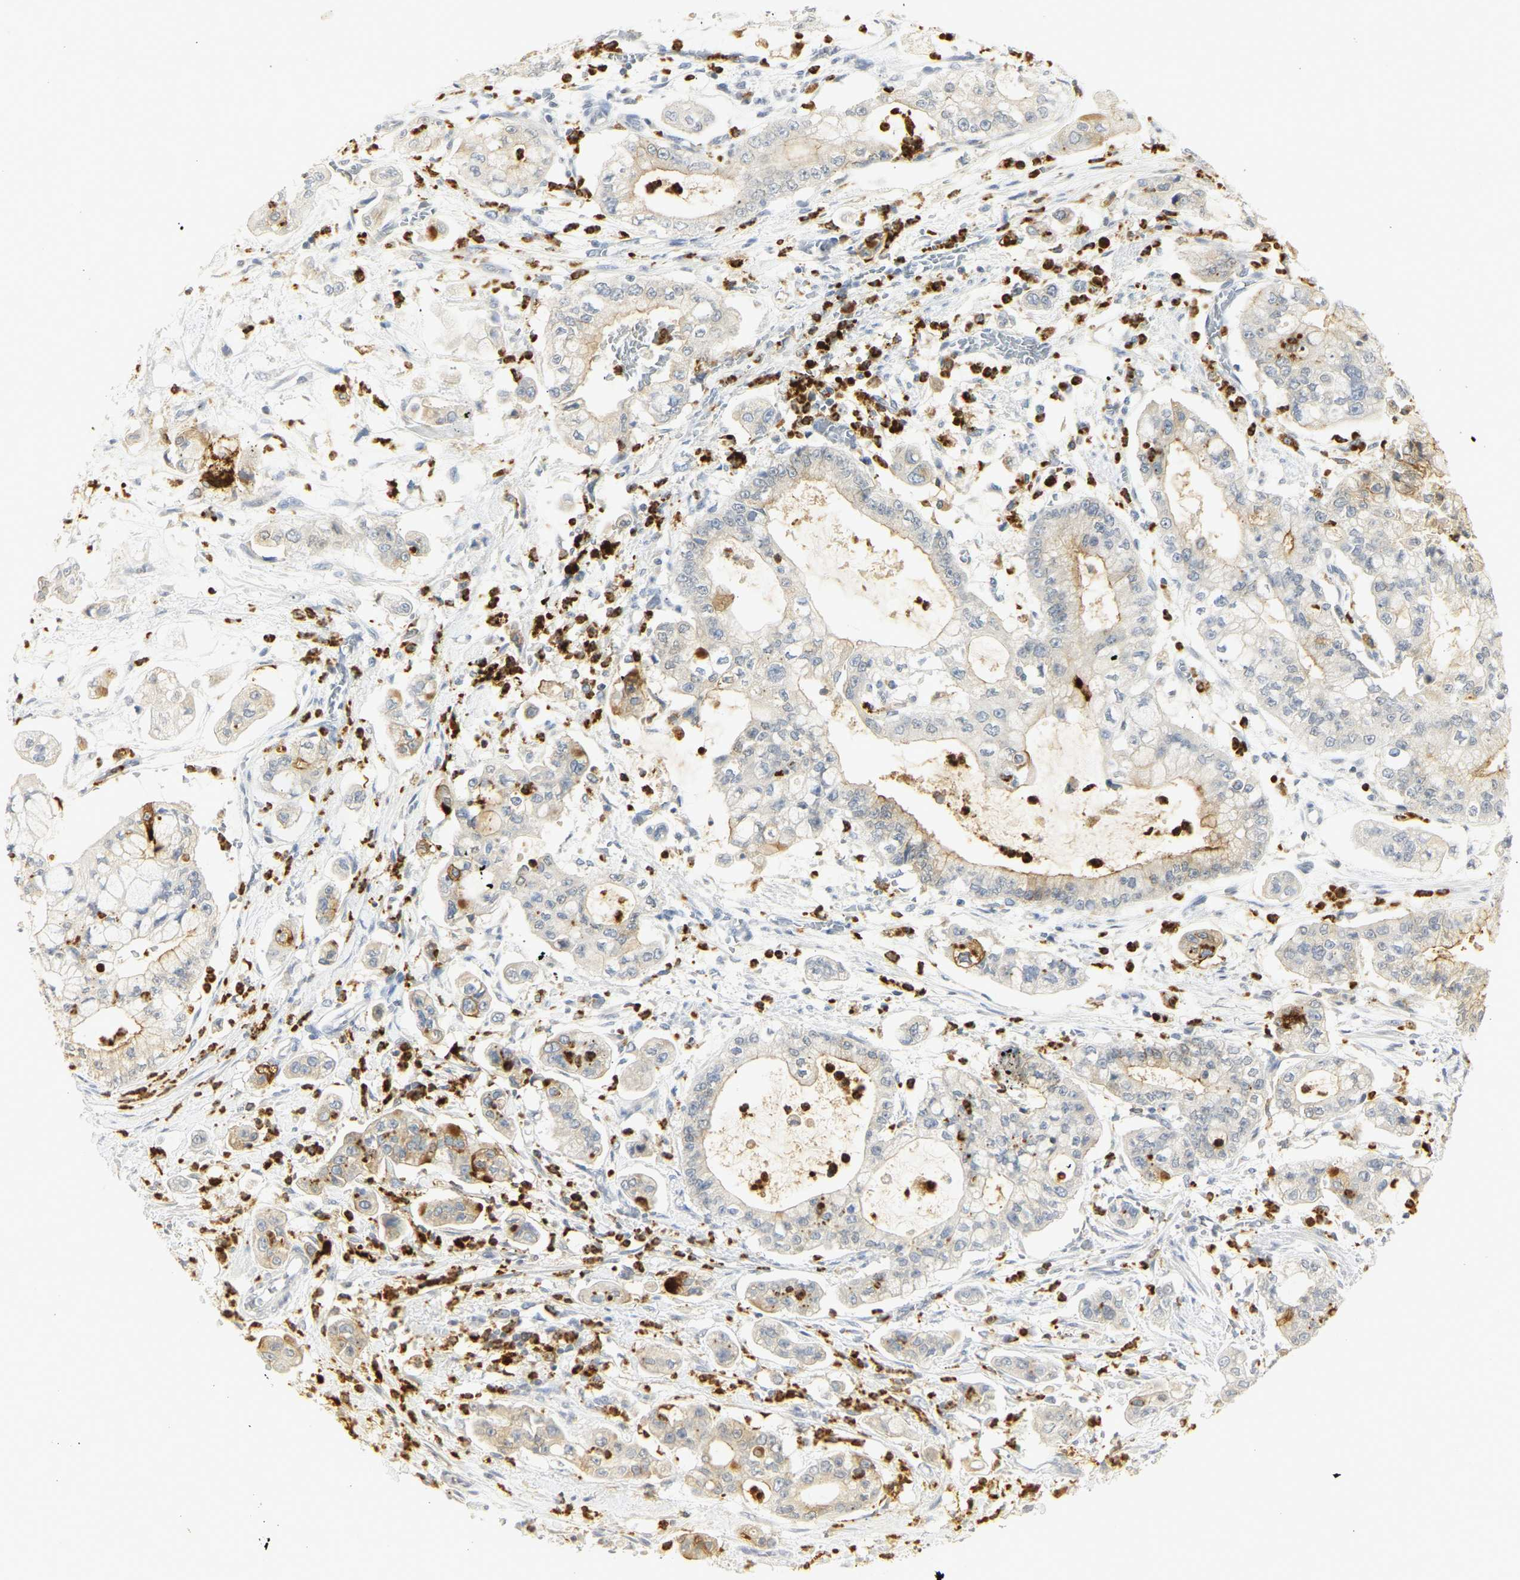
{"staining": {"intensity": "moderate", "quantity": "25%-75%", "location": "cytoplasmic/membranous"}, "tissue": "stomach cancer", "cell_type": "Tumor cells", "image_type": "cancer", "snomed": [{"axis": "morphology", "description": "Adenocarcinoma, NOS"}, {"axis": "topography", "description": "Stomach"}], "caption": "Protein expression analysis of human adenocarcinoma (stomach) reveals moderate cytoplasmic/membranous expression in approximately 25%-75% of tumor cells.", "gene": "CEACAM5", "patient": {"sex": "male", "age": 76}}